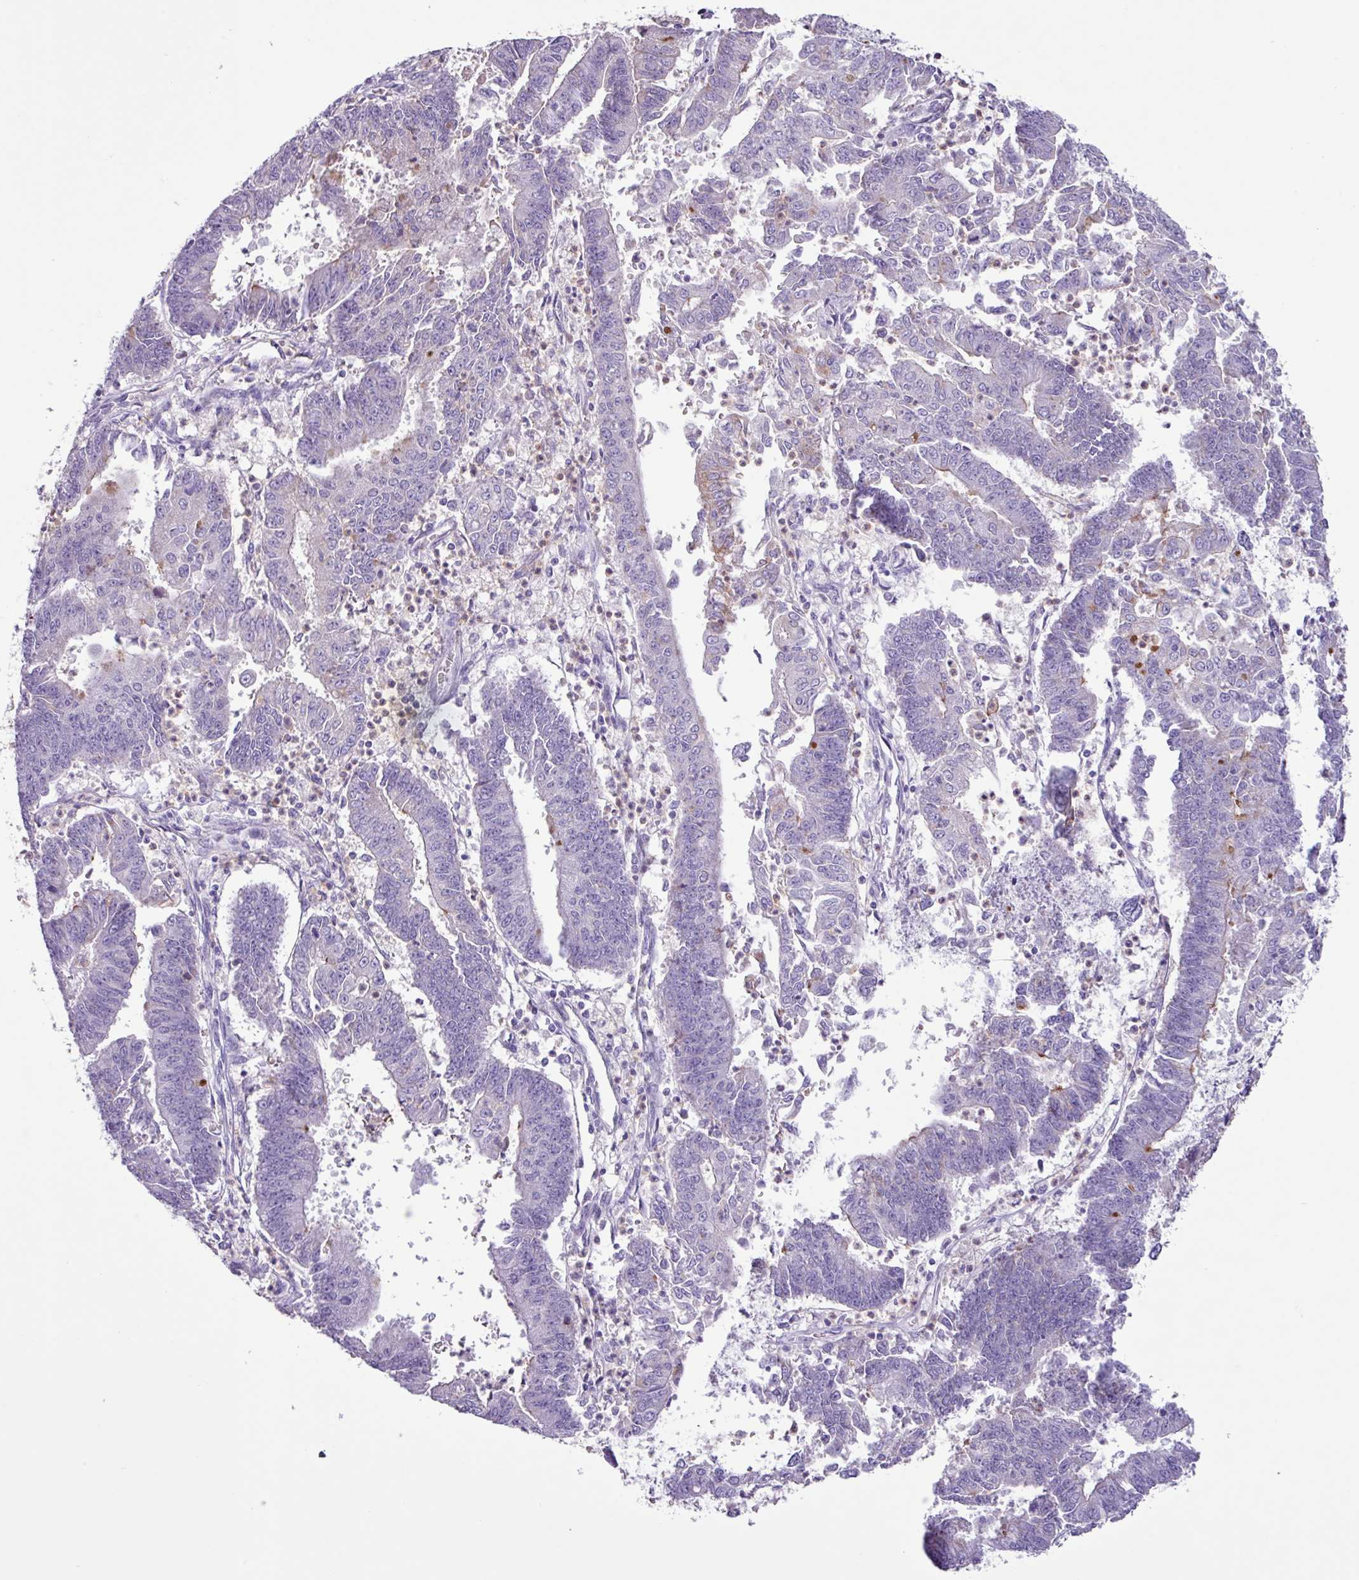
{"staining": {"intensity": "negative", "quantity": "none", "location": "none"}, "tissue": "endometrial cancer", "cell_type": "Tumor cells", "image_type": "cancer", "snomed": [{"axis": "morphology", "description": "Adenocarcinoma, NOS"}, {"axis": "topography", "description": "Endometrium"}], "caption": "Adenocarcinoma (endometrial) was stained to show a protein in brown. There is no significant positivity in tumor cells.", "gene": "CYSTM1", "patient": {"sex": "female", "age": 73}}